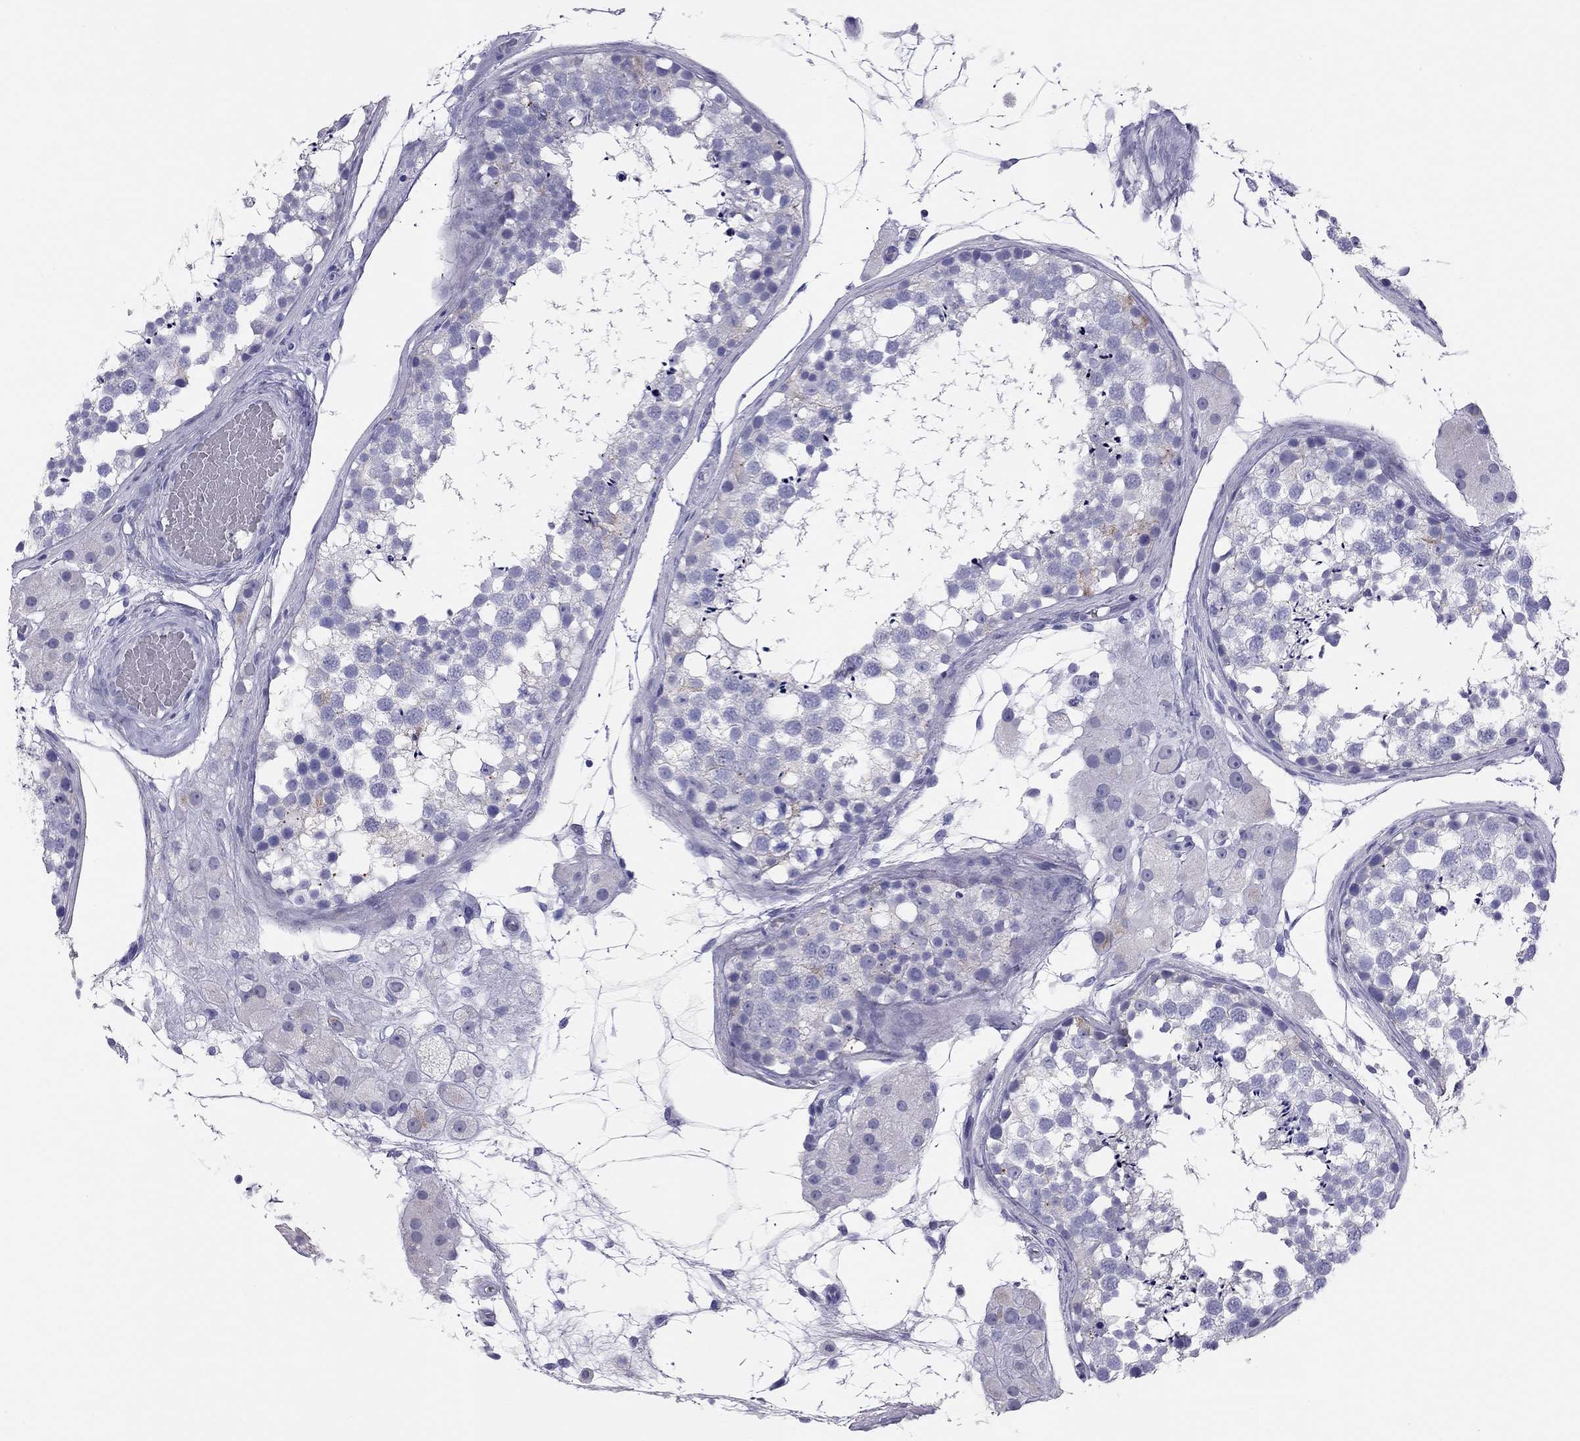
{"staining": {"intensity": "negative", "quantity": "none", "location": "none"}, "tissue": "testis", "cell_type": "Cells in seminiferous ducts", "image_type": "normal", "snomed": [{"axis": "morphology", "description": "Normal tissue, NOS"}, {"axis": "morphology", "description": "Seminoma, NOS"}, {"axis": "topography", "description": "Testis"}], "caption": "A photomicrograph of testis stained for a protein displays no brown staining in cells in seminiferous ducts.", "gene": "TRPM3", "patient": {"sex": "male", "age": 65}}